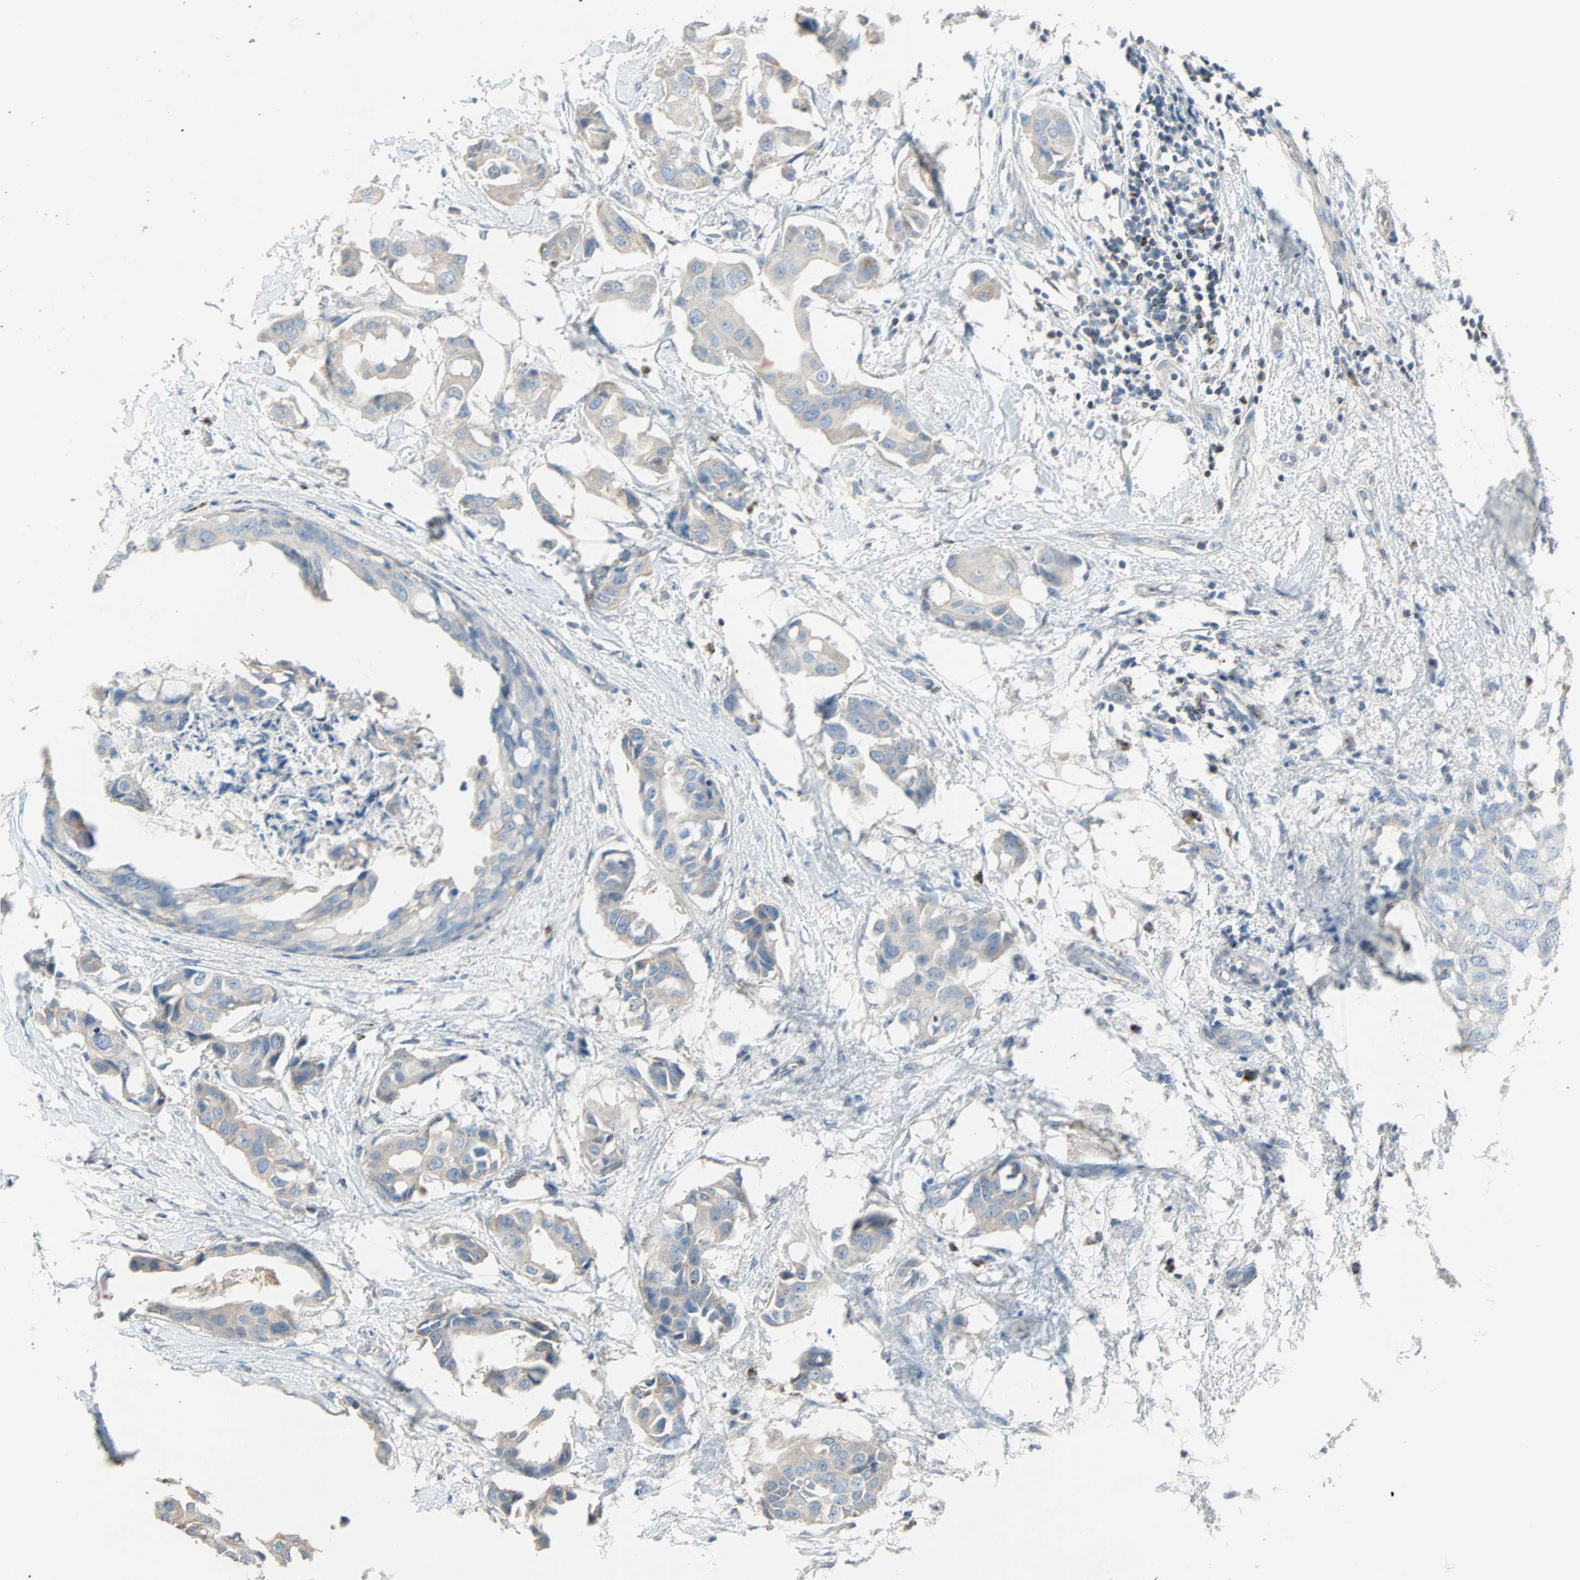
{"staining": {"intensity": "weak", "quantity": "25%-75%", "location": "cytoplasmic/membranous"}, "tissue": "breast cancer", "cell_type": "Tumor cells", "image_type": "cancer", "snomed": [{"axis": "morphology", "description": "Duct carcinoma"}, {"axis": "topography", "description": "Breast"}], "caption": "Human breast cancer stained for a protein (brown) exhibits weak cytoplasmic/membranous positive staining in approximately 25%-75% of tumor cells.", "gene": "ACVRL1", "patient": {"sex": "female", "age": 40}}